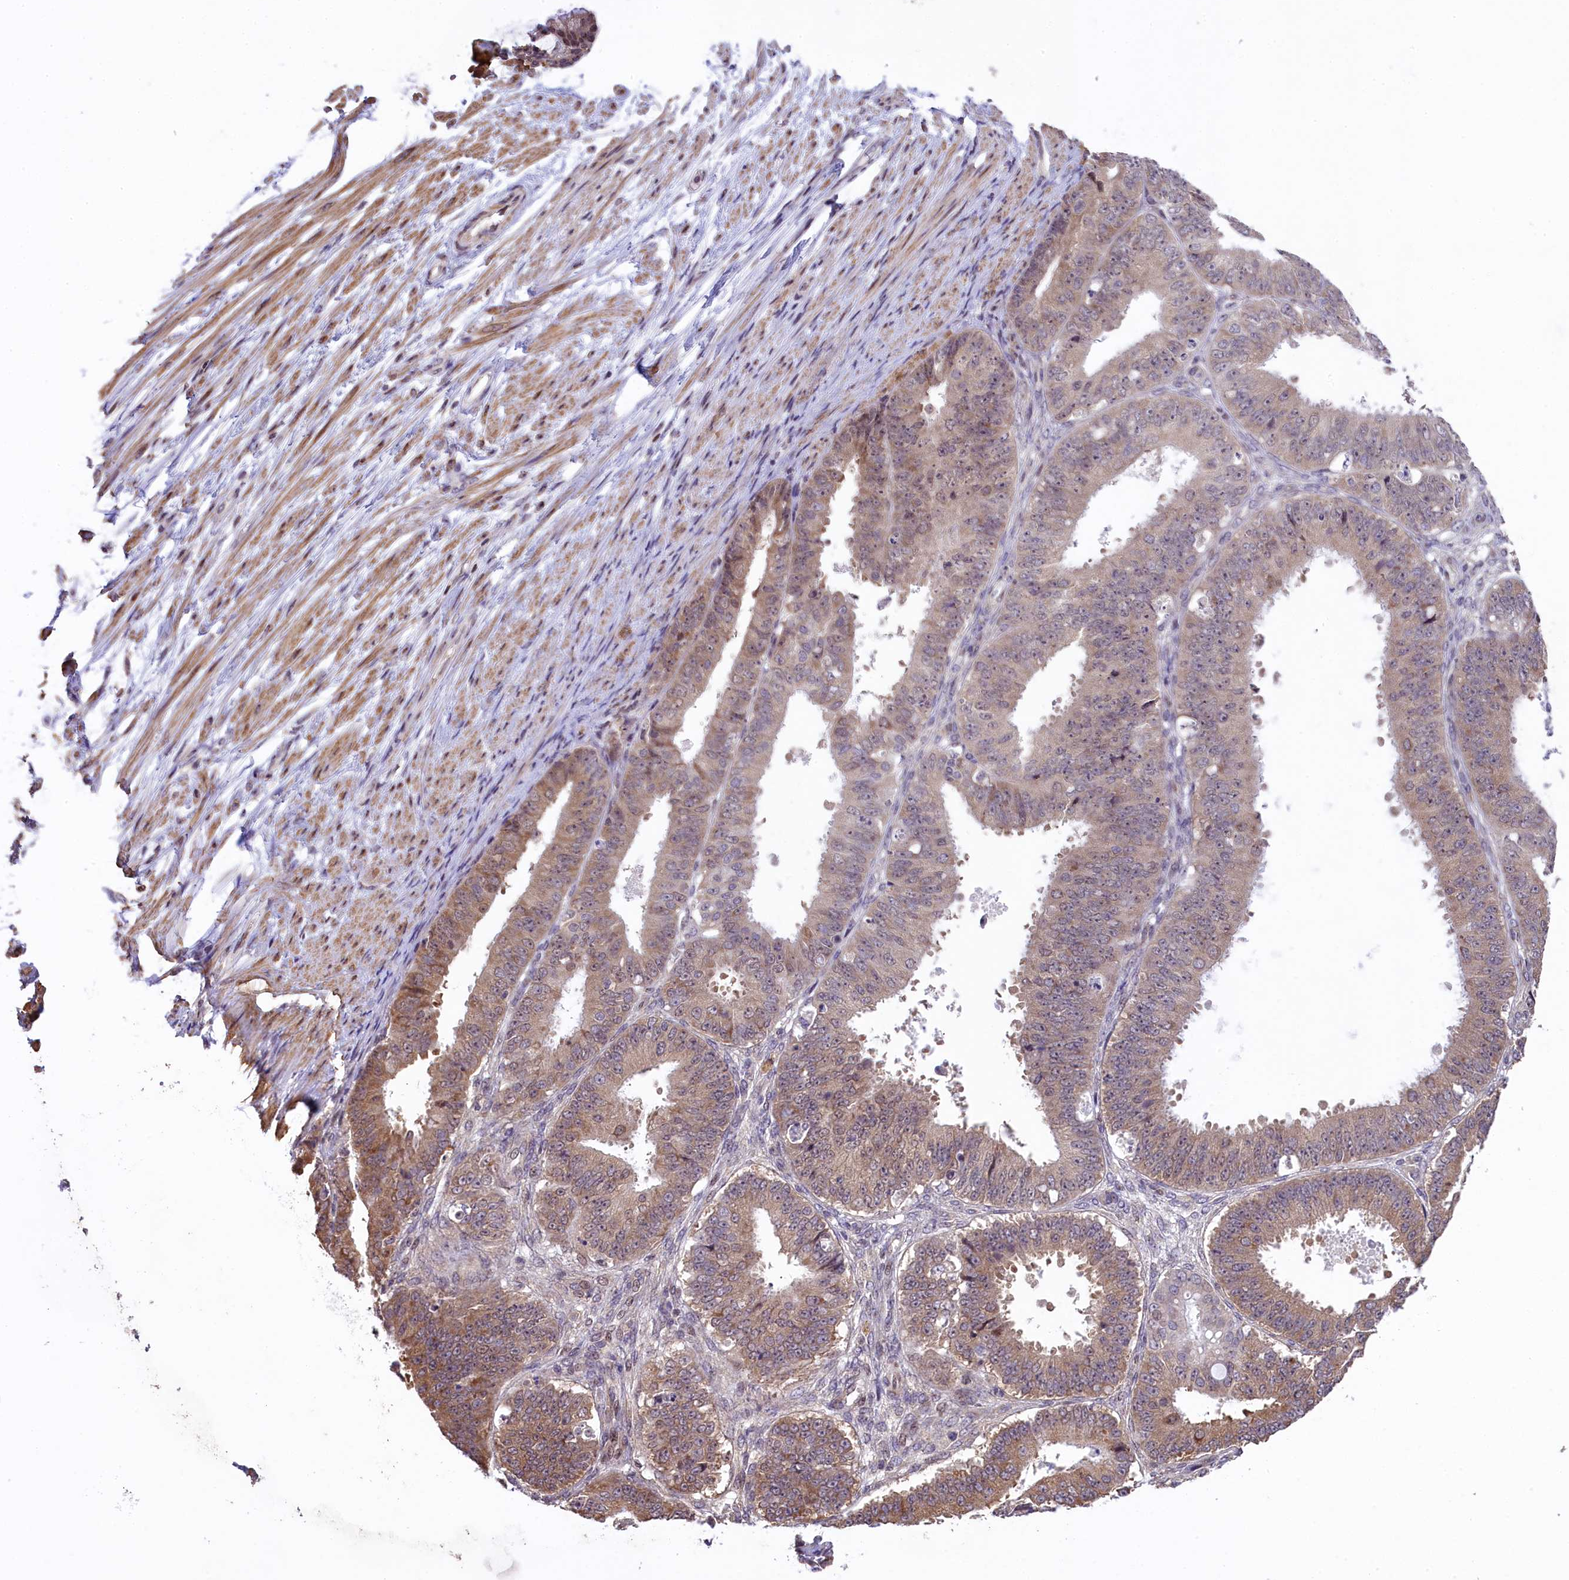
{"staining": {"intensity": "moderate", "quantity": ">75%", "location": "cytoplasmic/membranous"}, "tissue": "ovarian cancer", "cell_type": "Tumor cells", "image_type": "cancer", "snomed": [{"axis": "morphology", "description": "Carcinoma, endometroid"}, {"axis": "topography", "description": "Appendix"}, {"axis": "topography", "description": "Ovary"}], "caption": "Tumor cells reveal medium levels of moderate cytoplasmic/membranous positivity in about >75% of cells in ovarian cancer (endometroid carcinoma). The staining is performed using DAB brown chromogen to label protein expression. The nuclei are counter-stained blue using hematoxylin.", "gene": "RBBP8", "patient": {"sex": "female", "age": 42}}